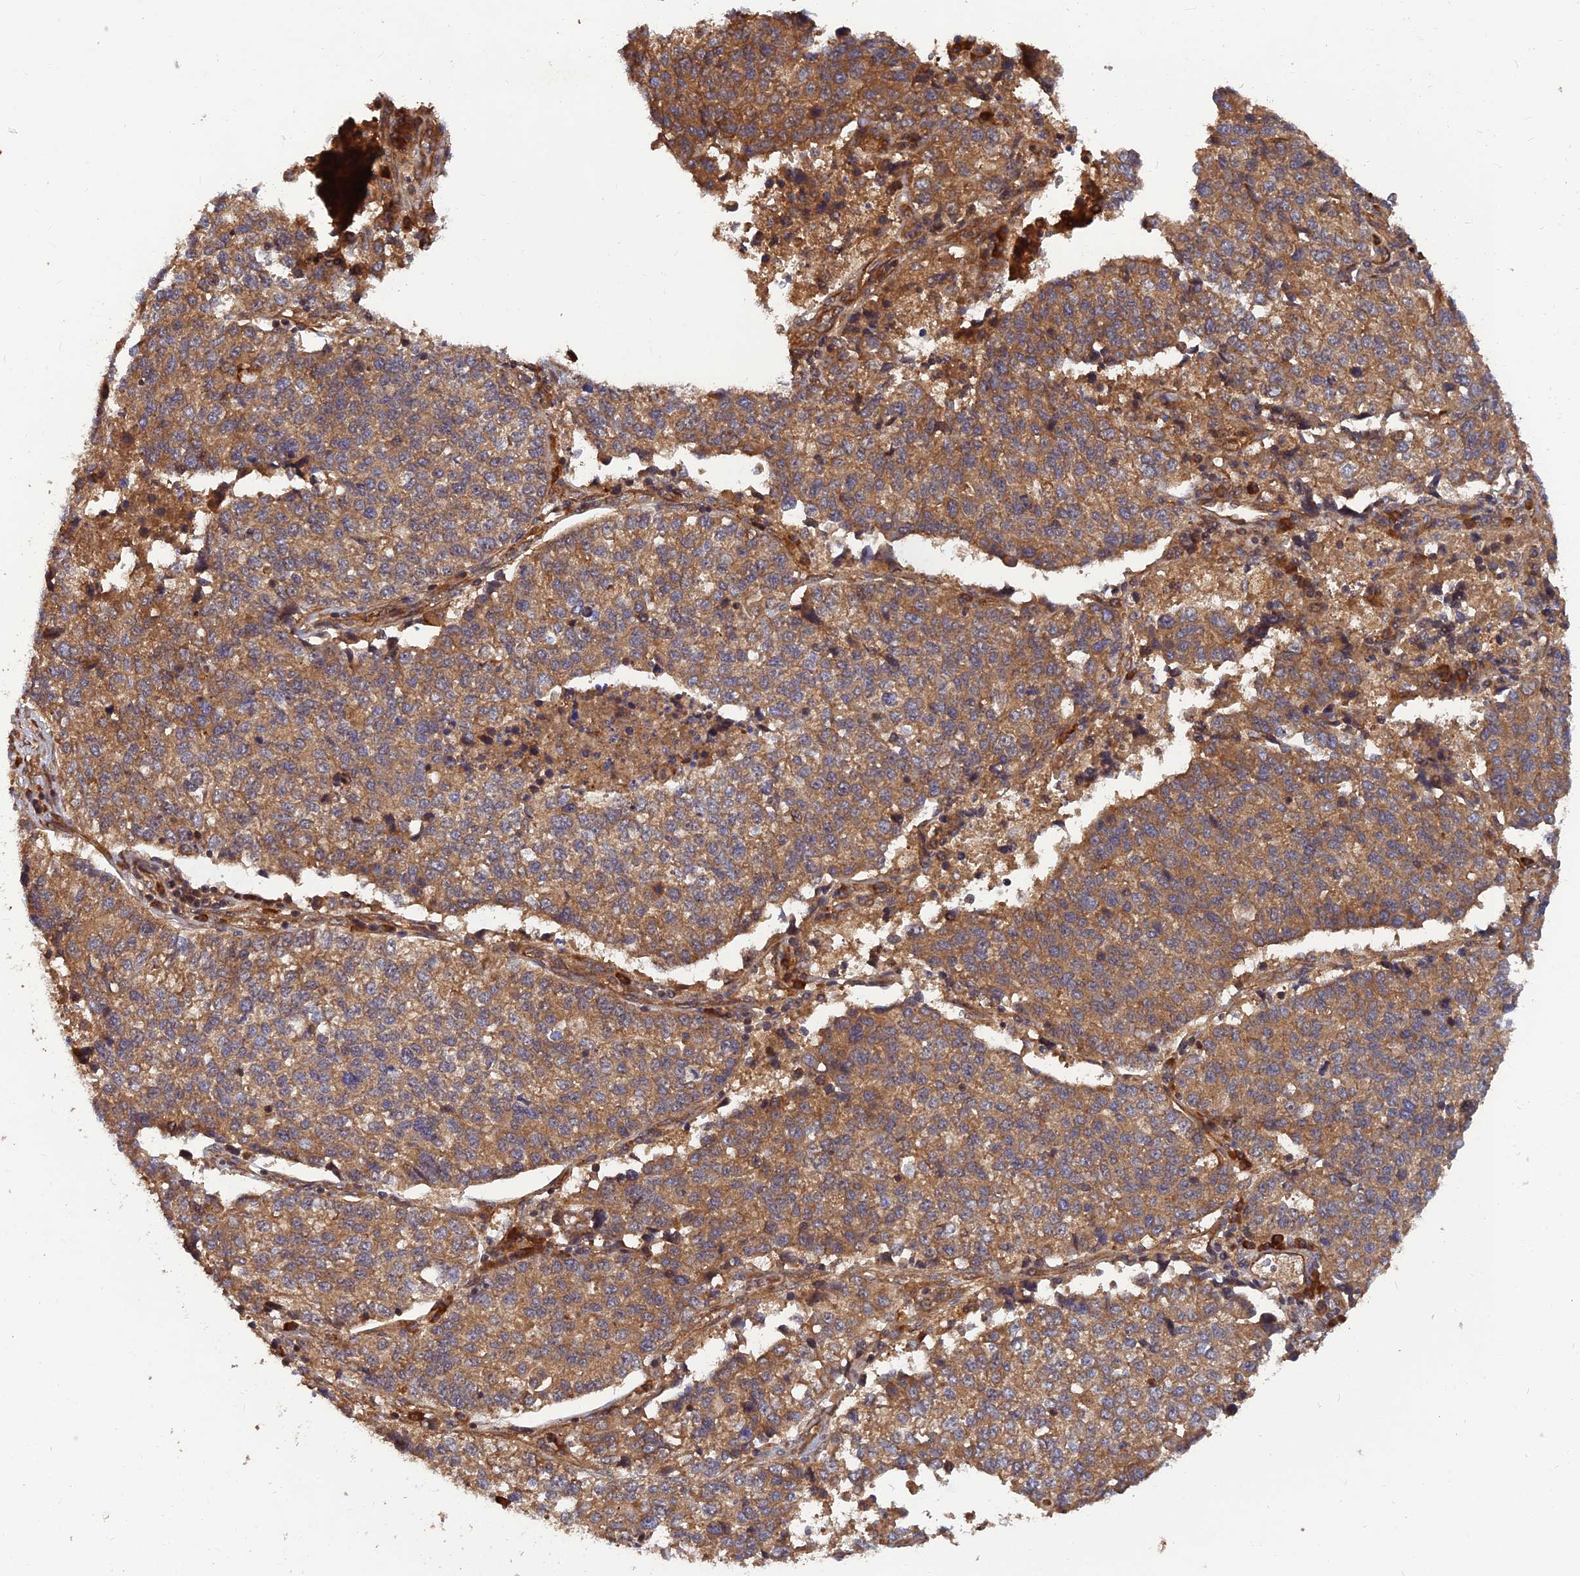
{"staining": {"intensity": "moderate", "quantity": ">75%", "location": "cytoplasmic/membranous"}, "tissue": "lung cancer", "cell_type": "Tumor cells", "image_type": "cancer", "snomed": [{"axis": "morphology", "description": "Adenocarcinoma, NOS"}, {"axis": "topography", "description": "Lung"}], "caption": "Protein expression analysis of human lung cancer reveals moderate cytoplasmic/membranous expression in about >75% of tumor cells.", "gene": "RELCH", "patient": {"sex": "male", "age": 49}}